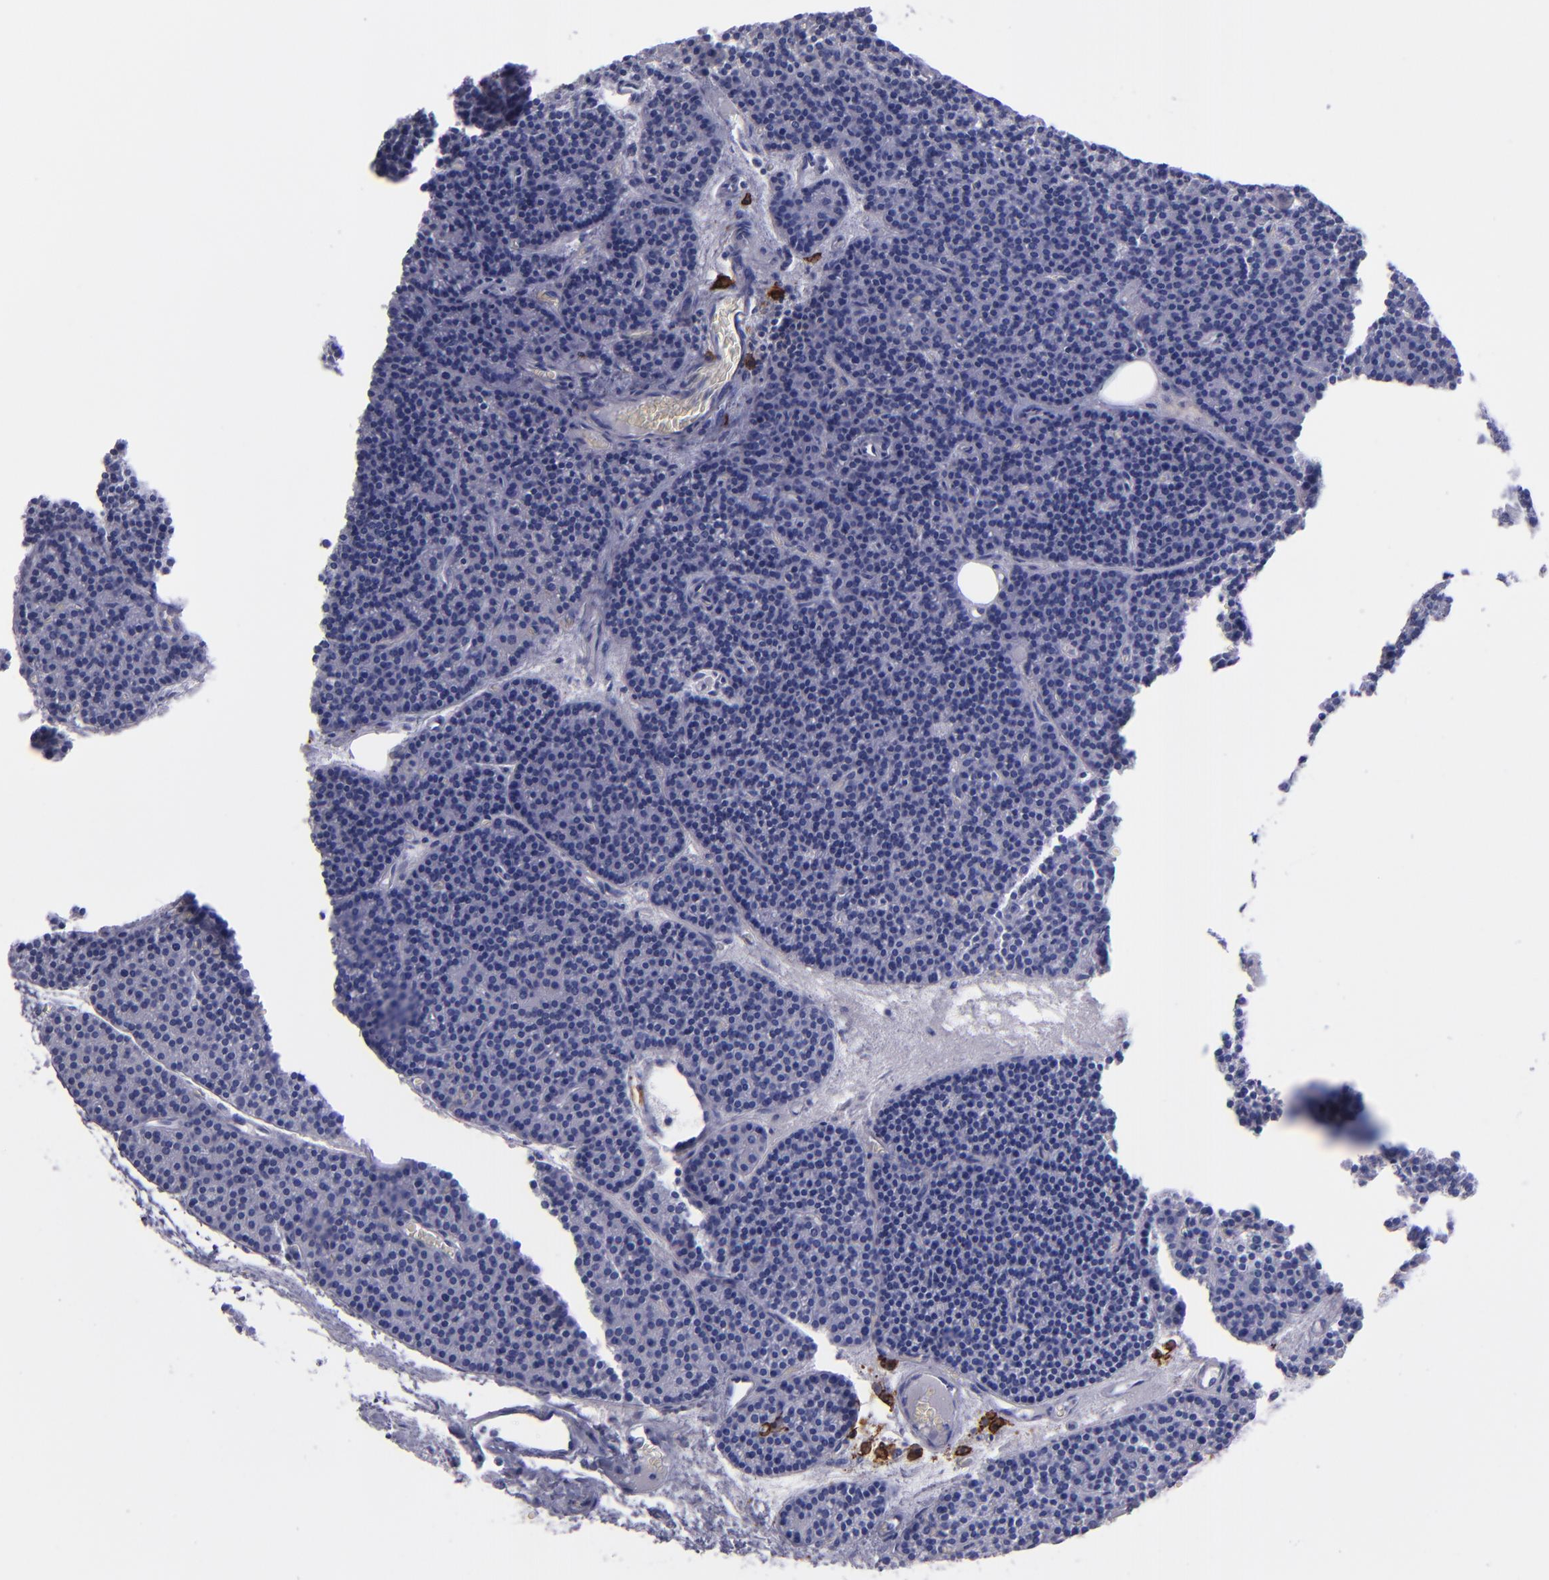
{"staining": {"intensity": "negative", "quantity": "none", "location": "none"}, "tissue": "parathyroid gland", "cell_type": "Glandular cells", "image_type": "normal", "snomed": [{"axis": "morphology", "description": "Normal tissue, NOS"}, {"axis": "topography", "description": "Parathyroid gland"}], "caption": "An IHC photomicrograph of unremarkable parathyroid gland is shown. There is no staining in glandular cells of parathyroid gland.", "gene": "CD38", "patient": {"sex": "male", "age": 57}}